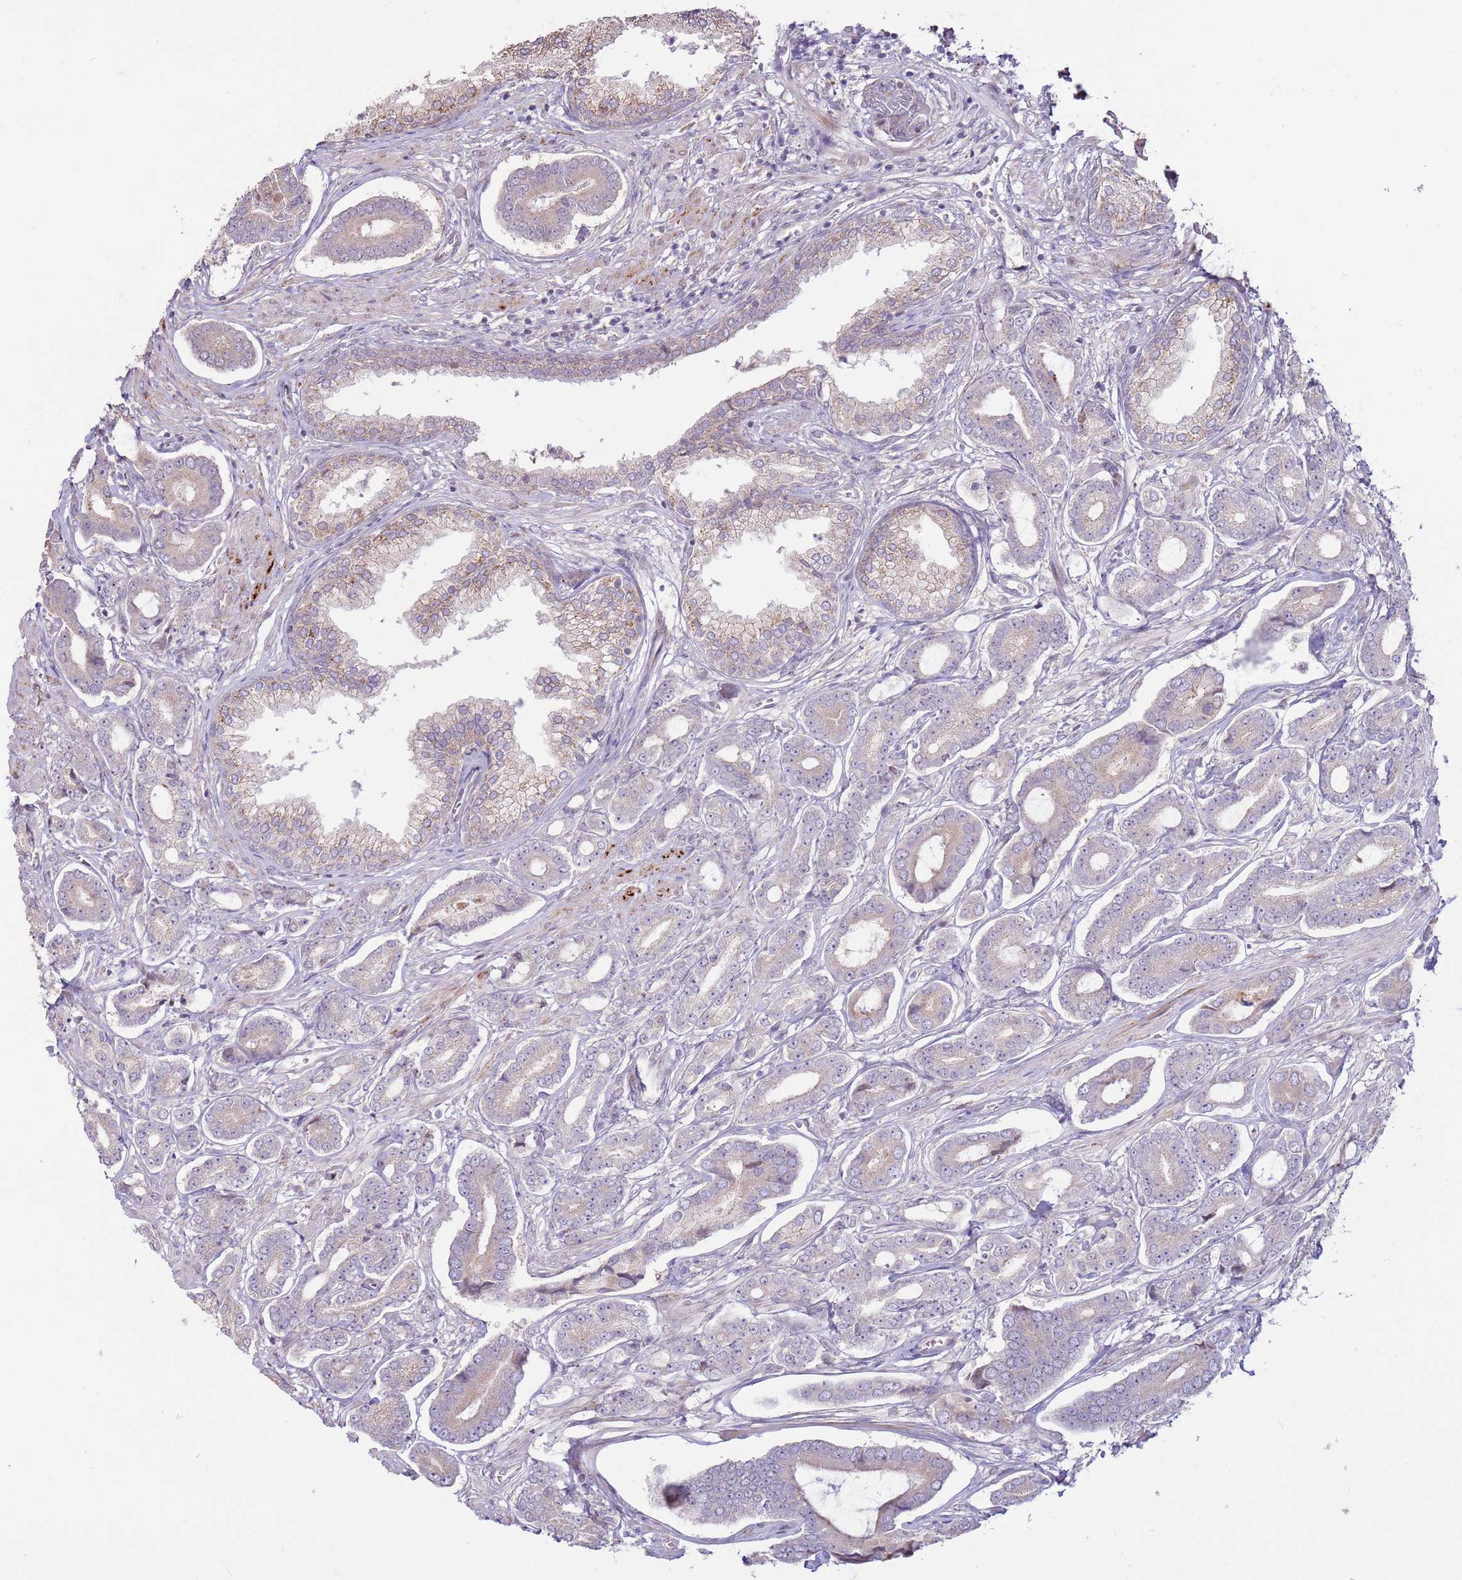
{"staining": {"intensity": "negative", "quantity": "none", "location": "none"}, "tissue": "prostate cancer", "cell_type": "Tumor cells", "image_type": "cancer", "snomed": [{"axis": "morphology", "description": "Adenocarcinoma, NOS"}, {"axis": "topography", "description": "Prostate and seminal vesicle, NOS"}], "caption": "Tumor cells are negative for brown protein staining in prostate cancer.", "gene": "LGI4", "patient": {"sex": "male", "age": 76}}